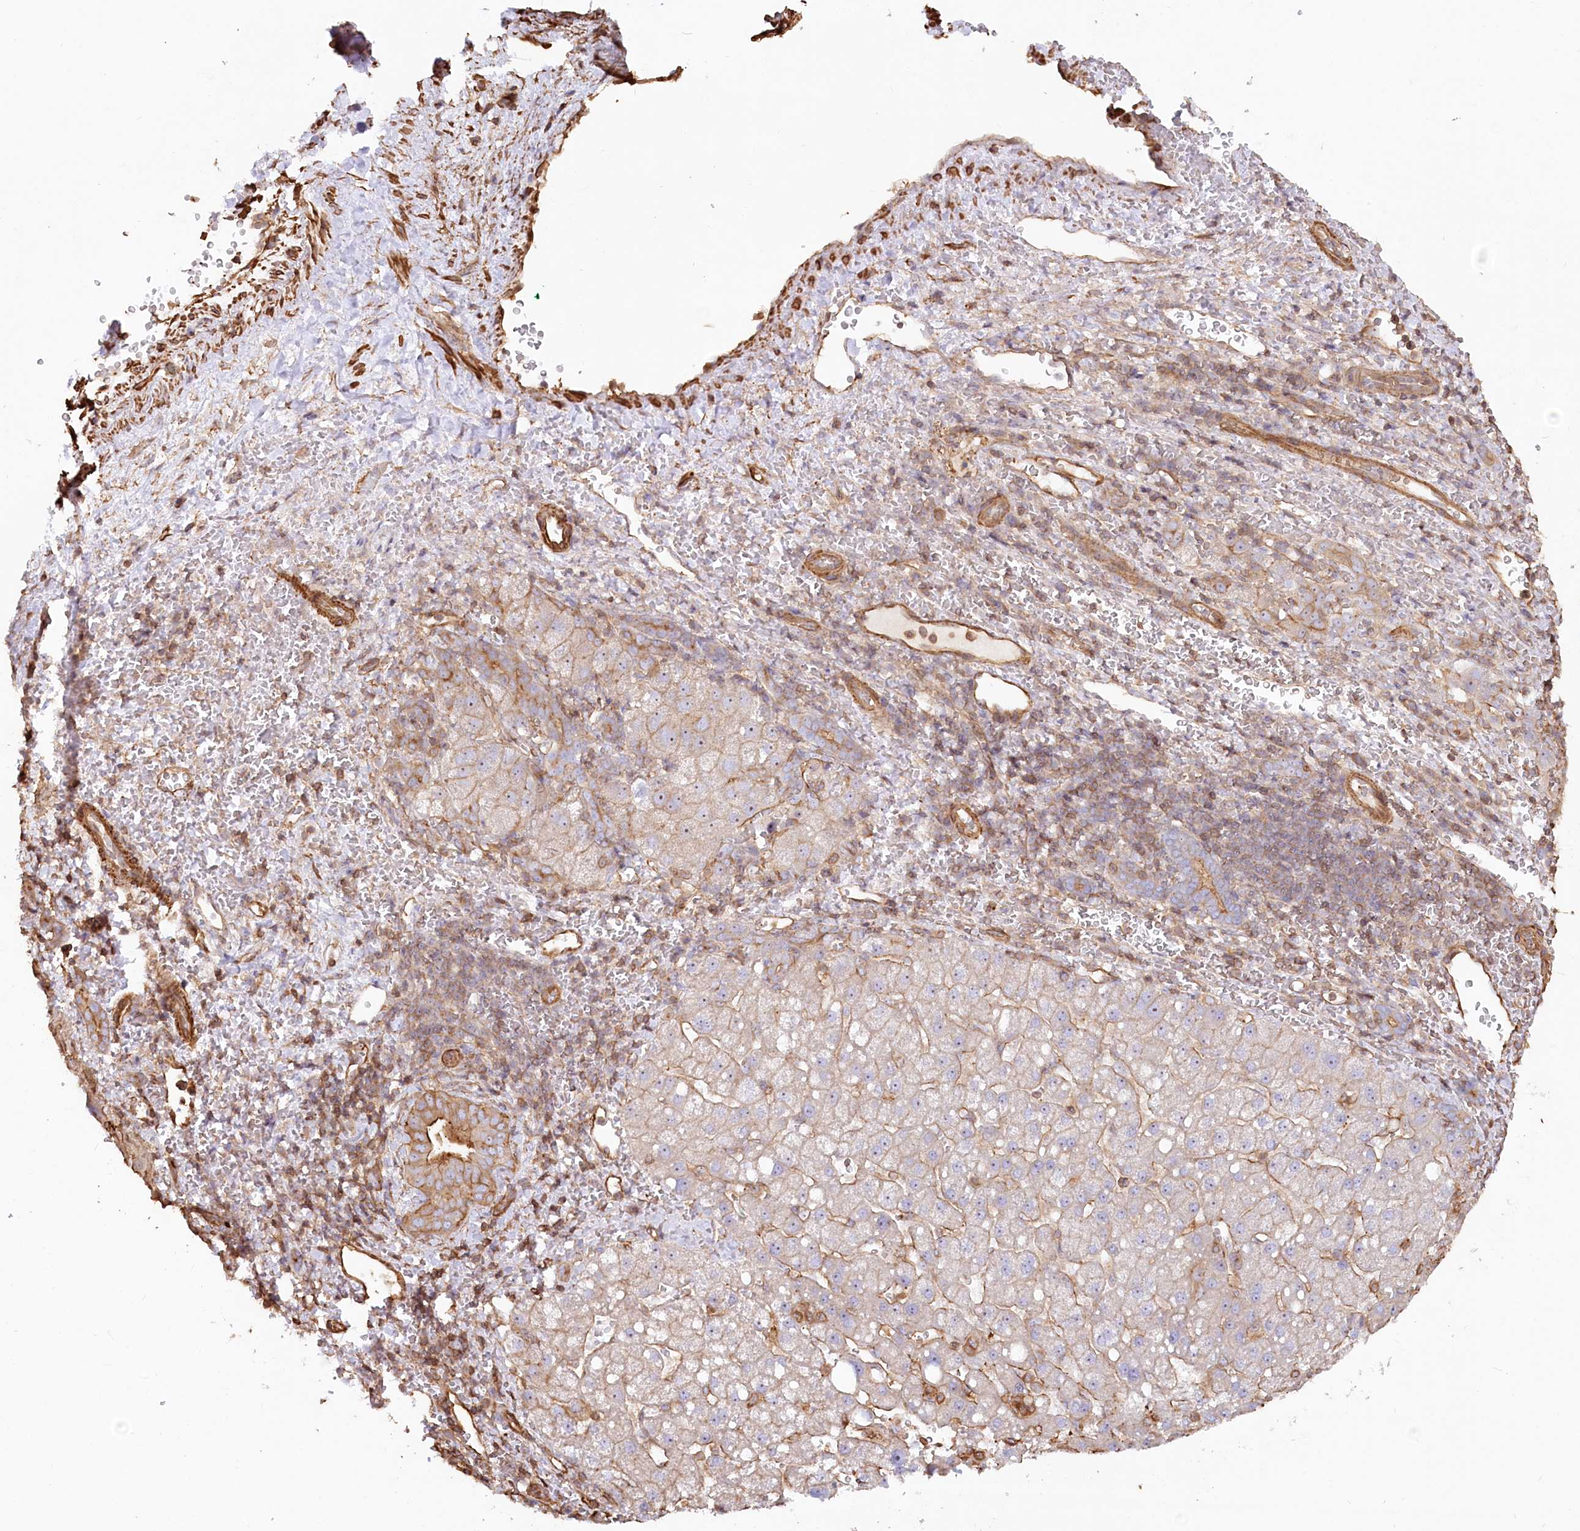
{"staining": {"intensity": "weak", "quantity": "25%-75%", "location": "cytoplasmic/membranous"}, "tissue": "liver cancer", "cell_type": "Tumor cells", "image_type": "cancer", "snomed": [{"axis": "morphology", "description": "Carcinoma, Hepatocellular, NOS"}, {"axis": "topography", "description": "Liver"}], "caption": "IHC image of liver hepatocellular carcinoma stained for a protein (brown), which displays low levels of weak cytoplasmic/membranous expression in approximately 25%-75% of tumor cells.", "gene": "WDR36", "patient": {"sex": "male", "age": 57}}